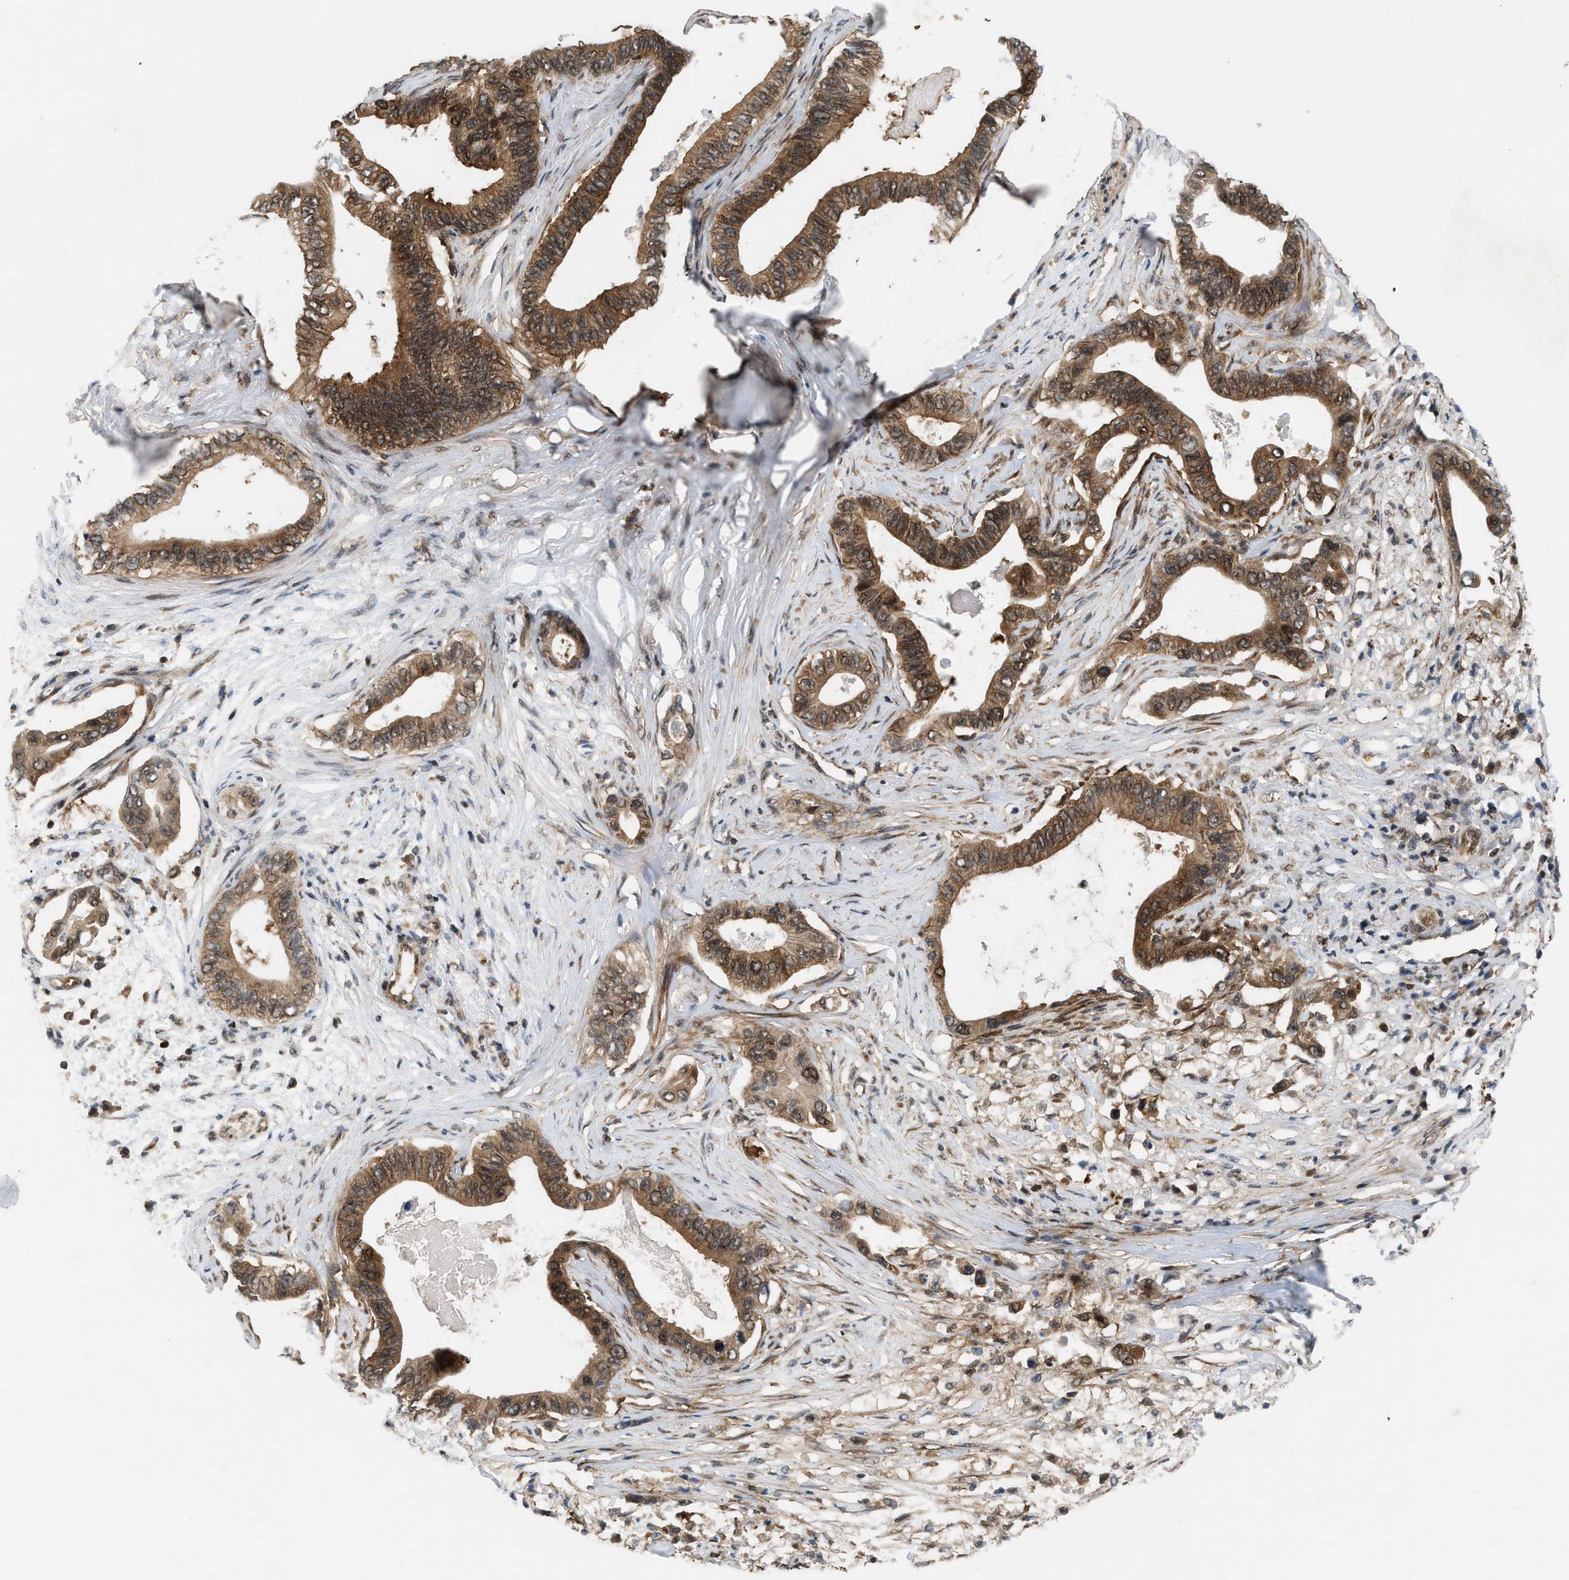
{"staining": {"intensity": "moderate", "quantity": ">75%", "location": "cytoplasmic/membranous"}, "tissue": "pancreatic cancer", "cell_type": "Tumor cells", "image_type": "cancer", "snomed": [{"axis": "morphology", "description": "Adenocarcinoma, NOS"}, {"axis": "topography", "description": "Pancreas"}], "caption": "Human pancreatic adenocarcinoma stained for a protein (brown) reveals moderate cytoplasmic/membranous positive staining in approximately >75% of tumor cells.", "gene": "OXSR1", "patient": {"sex": "male", "age": 77}}